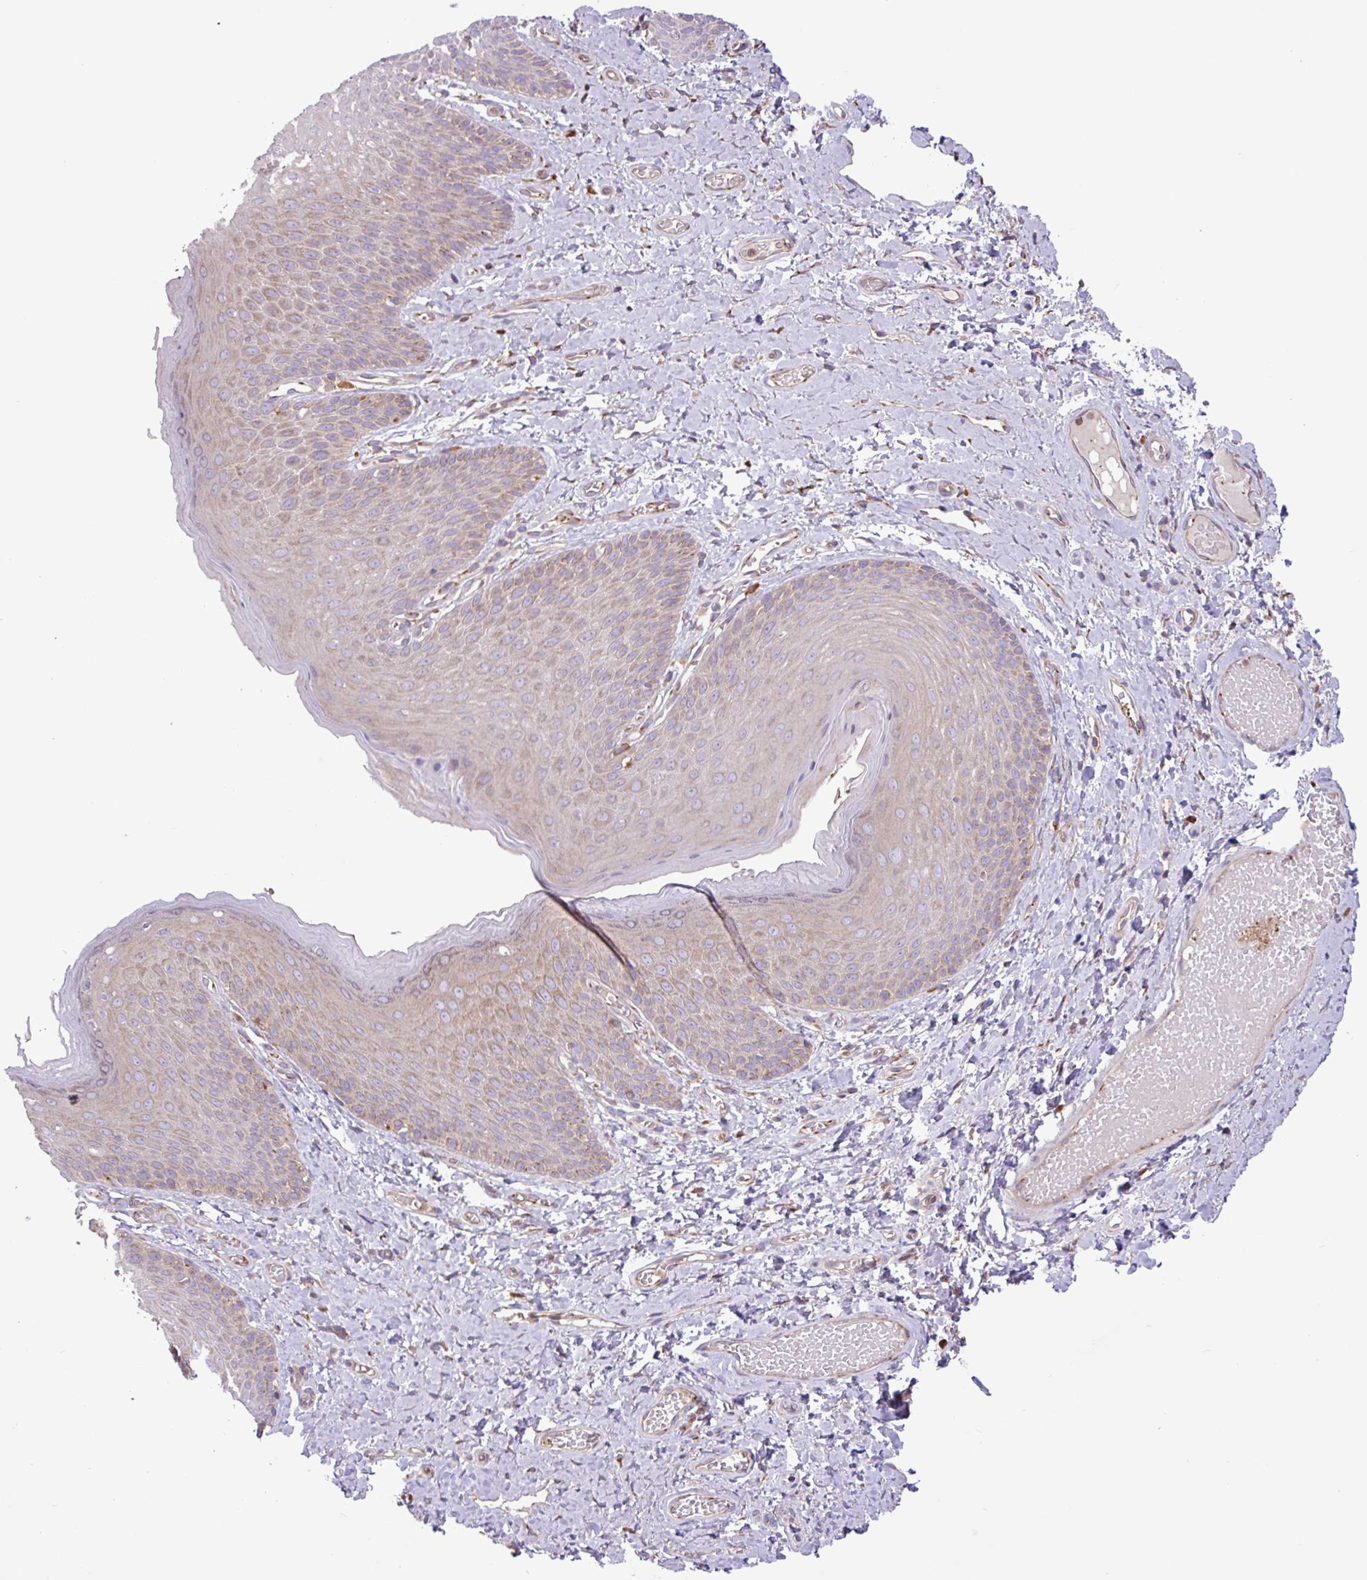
{"staining": {"intensity": "weak", "quantity": "25%-75%", "location": "cytoplasmic/membranous"}, "tissue": "skin", "cell_type": "Epidermal cells", "image_type": "normal", "snomed": [{"axis": "morphology", "description": "Normal tissue, NOS"}, {"axis": "topography", "description": "Anal"}], "caption": "Immunohistochemical staining of unremarkable skin reveals weak cytoplasmic/membranous protein expression in about 25%-75% of epidermal cells.", "gene": "RAB19", "patient": {"sex": "female", "age": 40}}